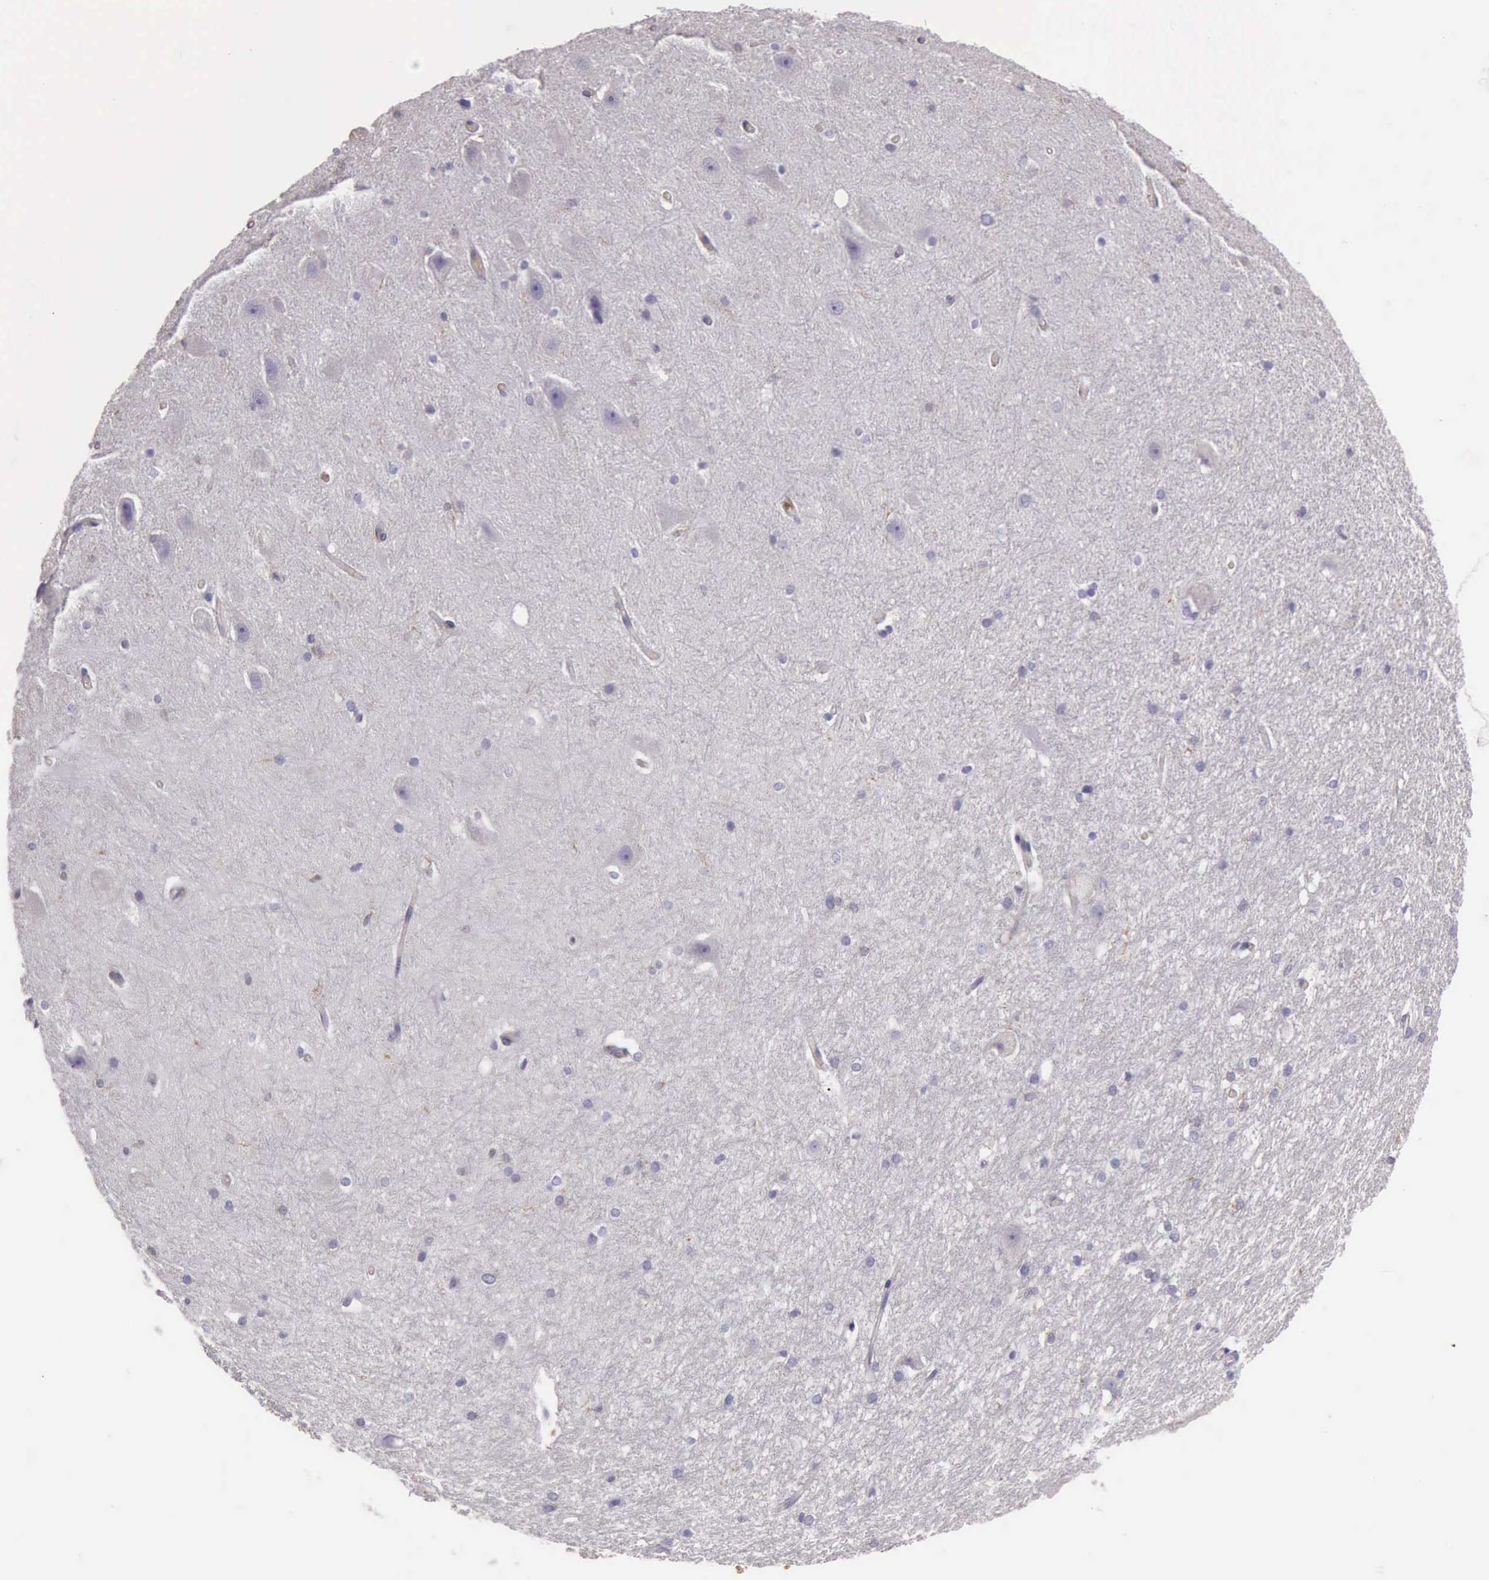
{"staining": {"intensity": "negative", "quantity": "none", "location": "none"}, "tissue": "hippocampus", "cell_type": "Glial cells", "image_type": "normal", "snomed": [{"axis": "morphology", "description": "Normal tissue, NOS"}, {"axis": "topography", "description": "Hippocampus"}], "caption": "Protein analysis of unremarkable hippocampus reveals no significant expression in glial cells. Brightfield microscopy of IHC stained with DAB (3,3'-diaminobenzidine) (brown) and hematoxylin (blue), captured at high magnification.", "gene": "ARHGAP4", "patient": {"sex": "female", "age": 19}}